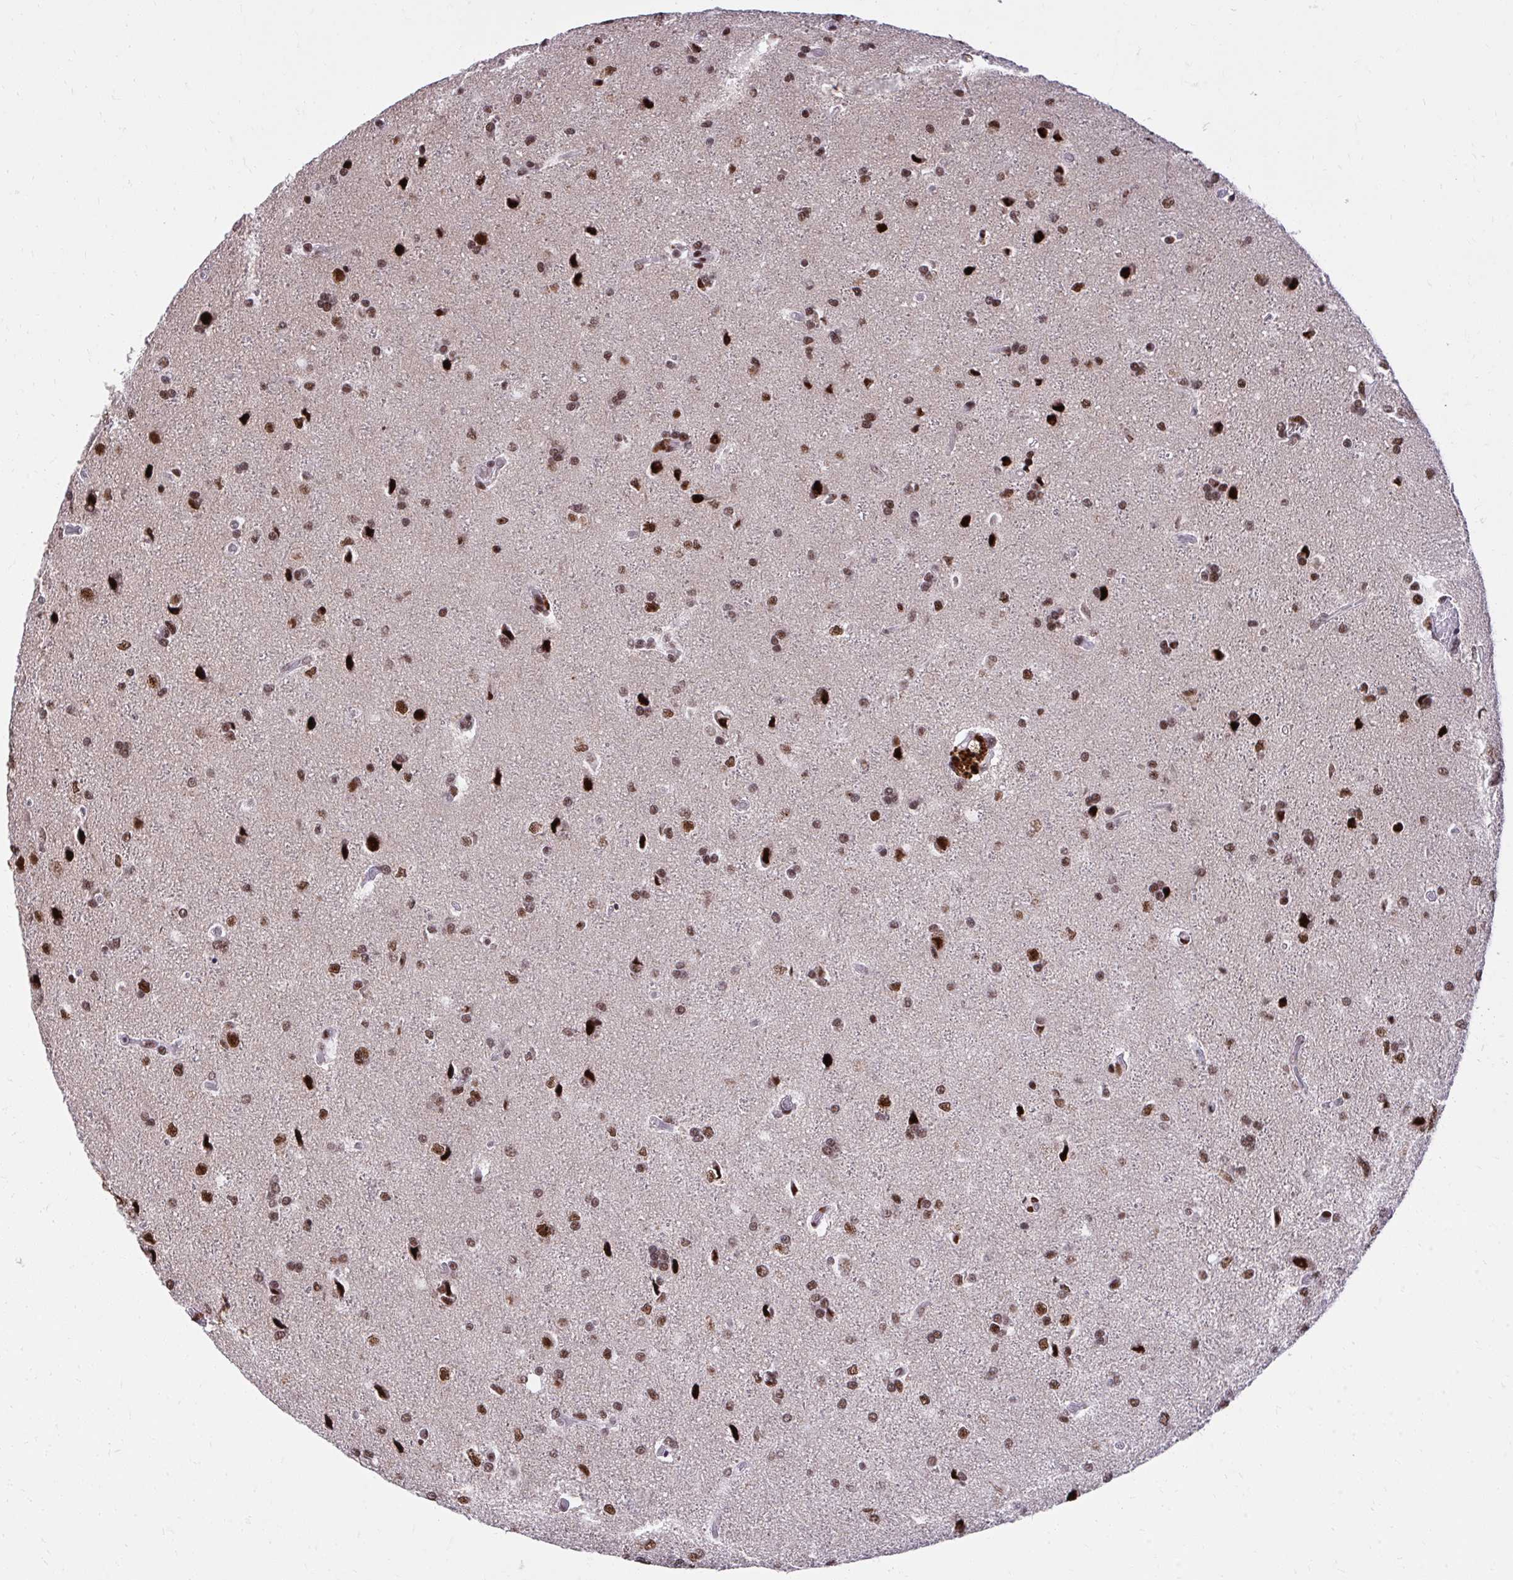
{"staining": {"intensity": "moderate", "quantity": ">75%", "location": "nuclear"}, "tissue": "glioma", "cell_type": "Tumor cells", "image_type": "cancer", "snomed": [{"axis": "morphology", "description": "Glioma, malignant, High grade"}, {"axis": "topography", "description": "Brain"}], "caption": "Glioma tissue exhibits moderate nuclear expression in about >75% of tumor cells, visualized by immunohistochemistry.", "gene": "SYNE4", "patient": {"sex": "male", "age": 68}}